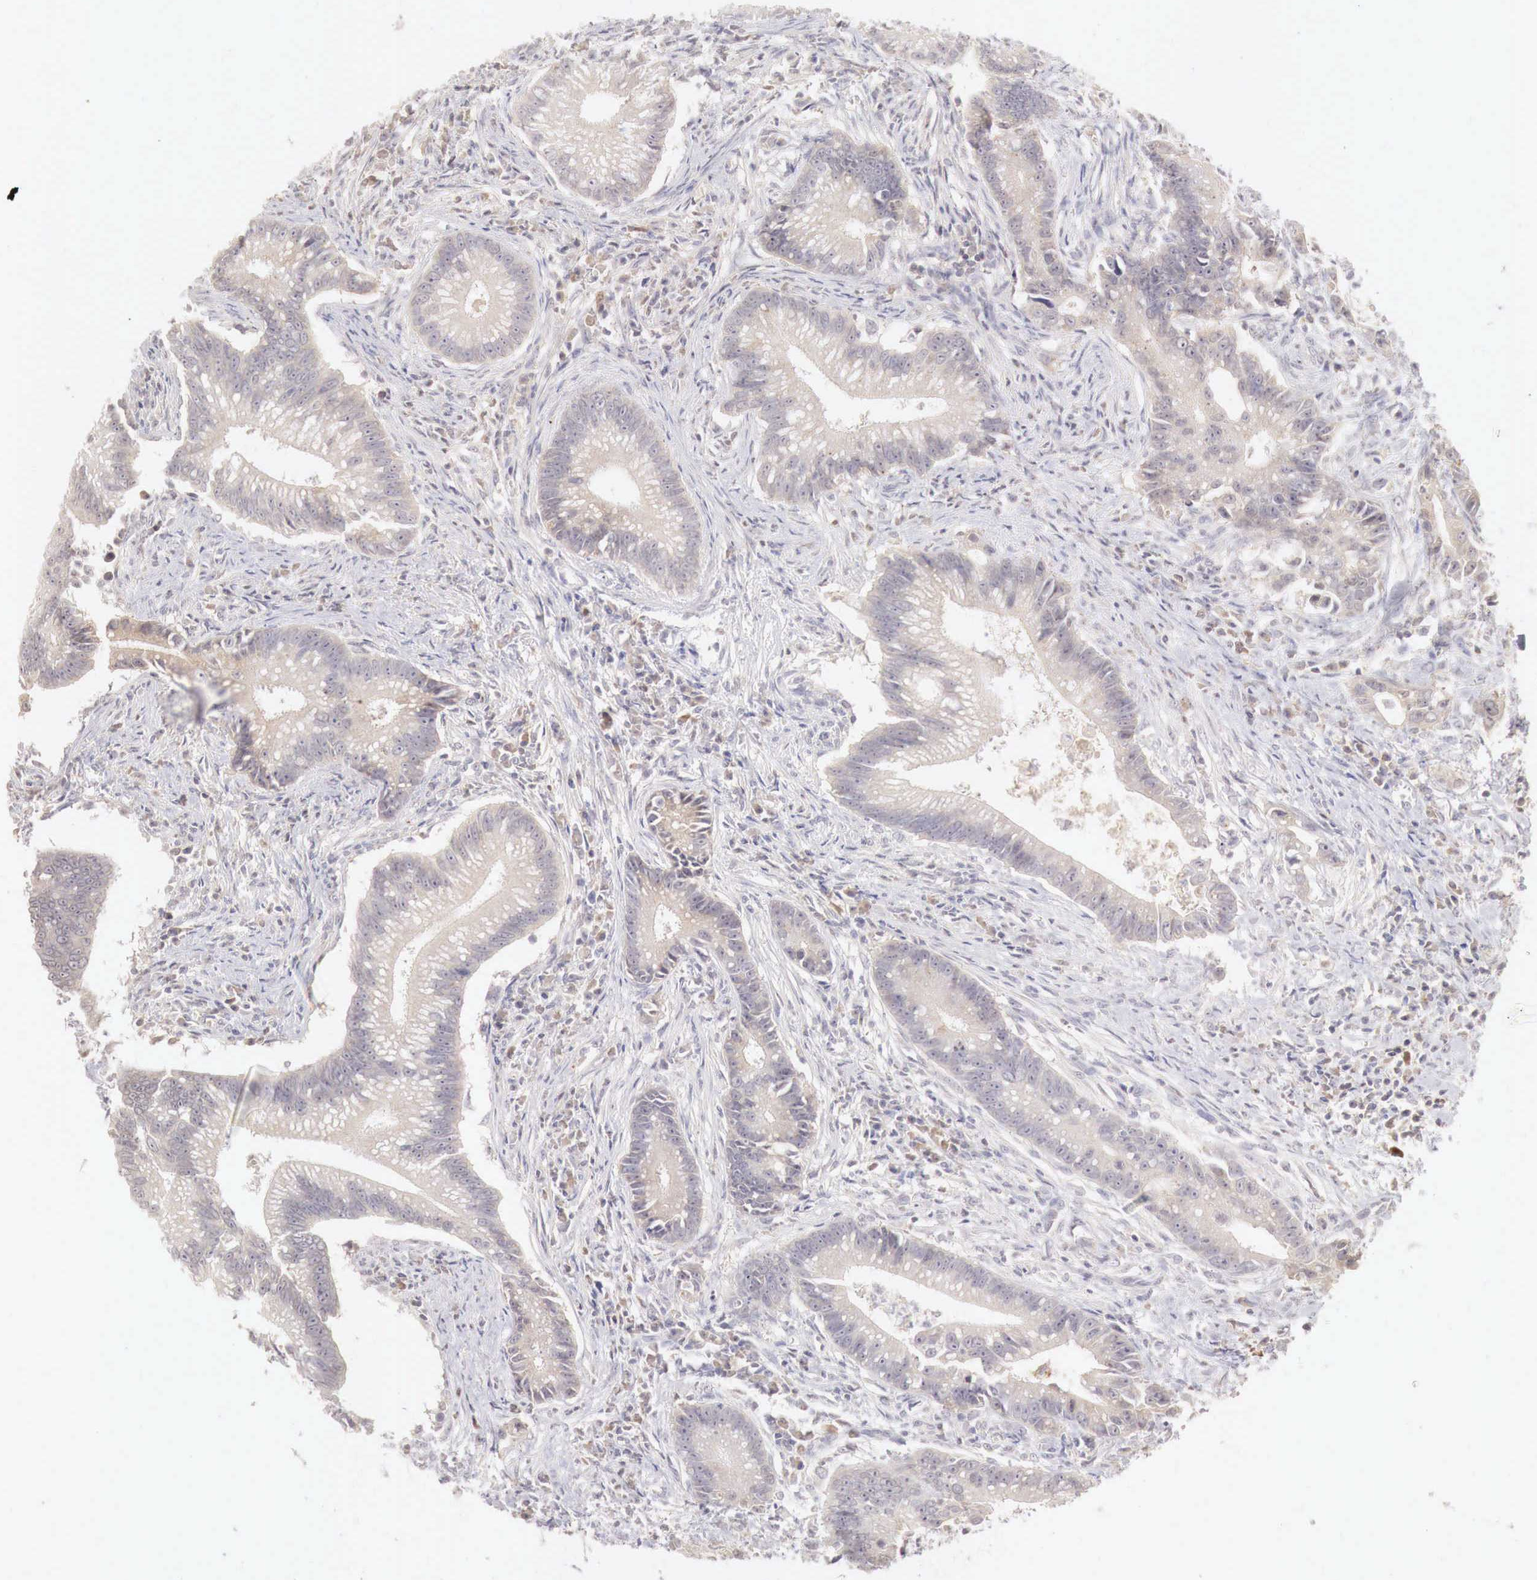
{"staining": {"intensity": "weak", "quantity": "25%-75%", "location": "cytoplasmic/membranous"}, "tissue": "colorectal cancer", "cell_type": "Tumor cells", "image_type": "cancer", "snomed": [{"axis": "morphology", "description": "Adenocarcinoma, NOS"}, {"axis": "topography", "description": "Rectum"}], "caption": "Colorectal cancer was stained to show a protein in brown. There is low levels of weak cytoplasmic/membranous positivity in about 25%-75% of tumor cells.", "gene": "GATA1", "patient": {"sex": "female", "age": 81}}